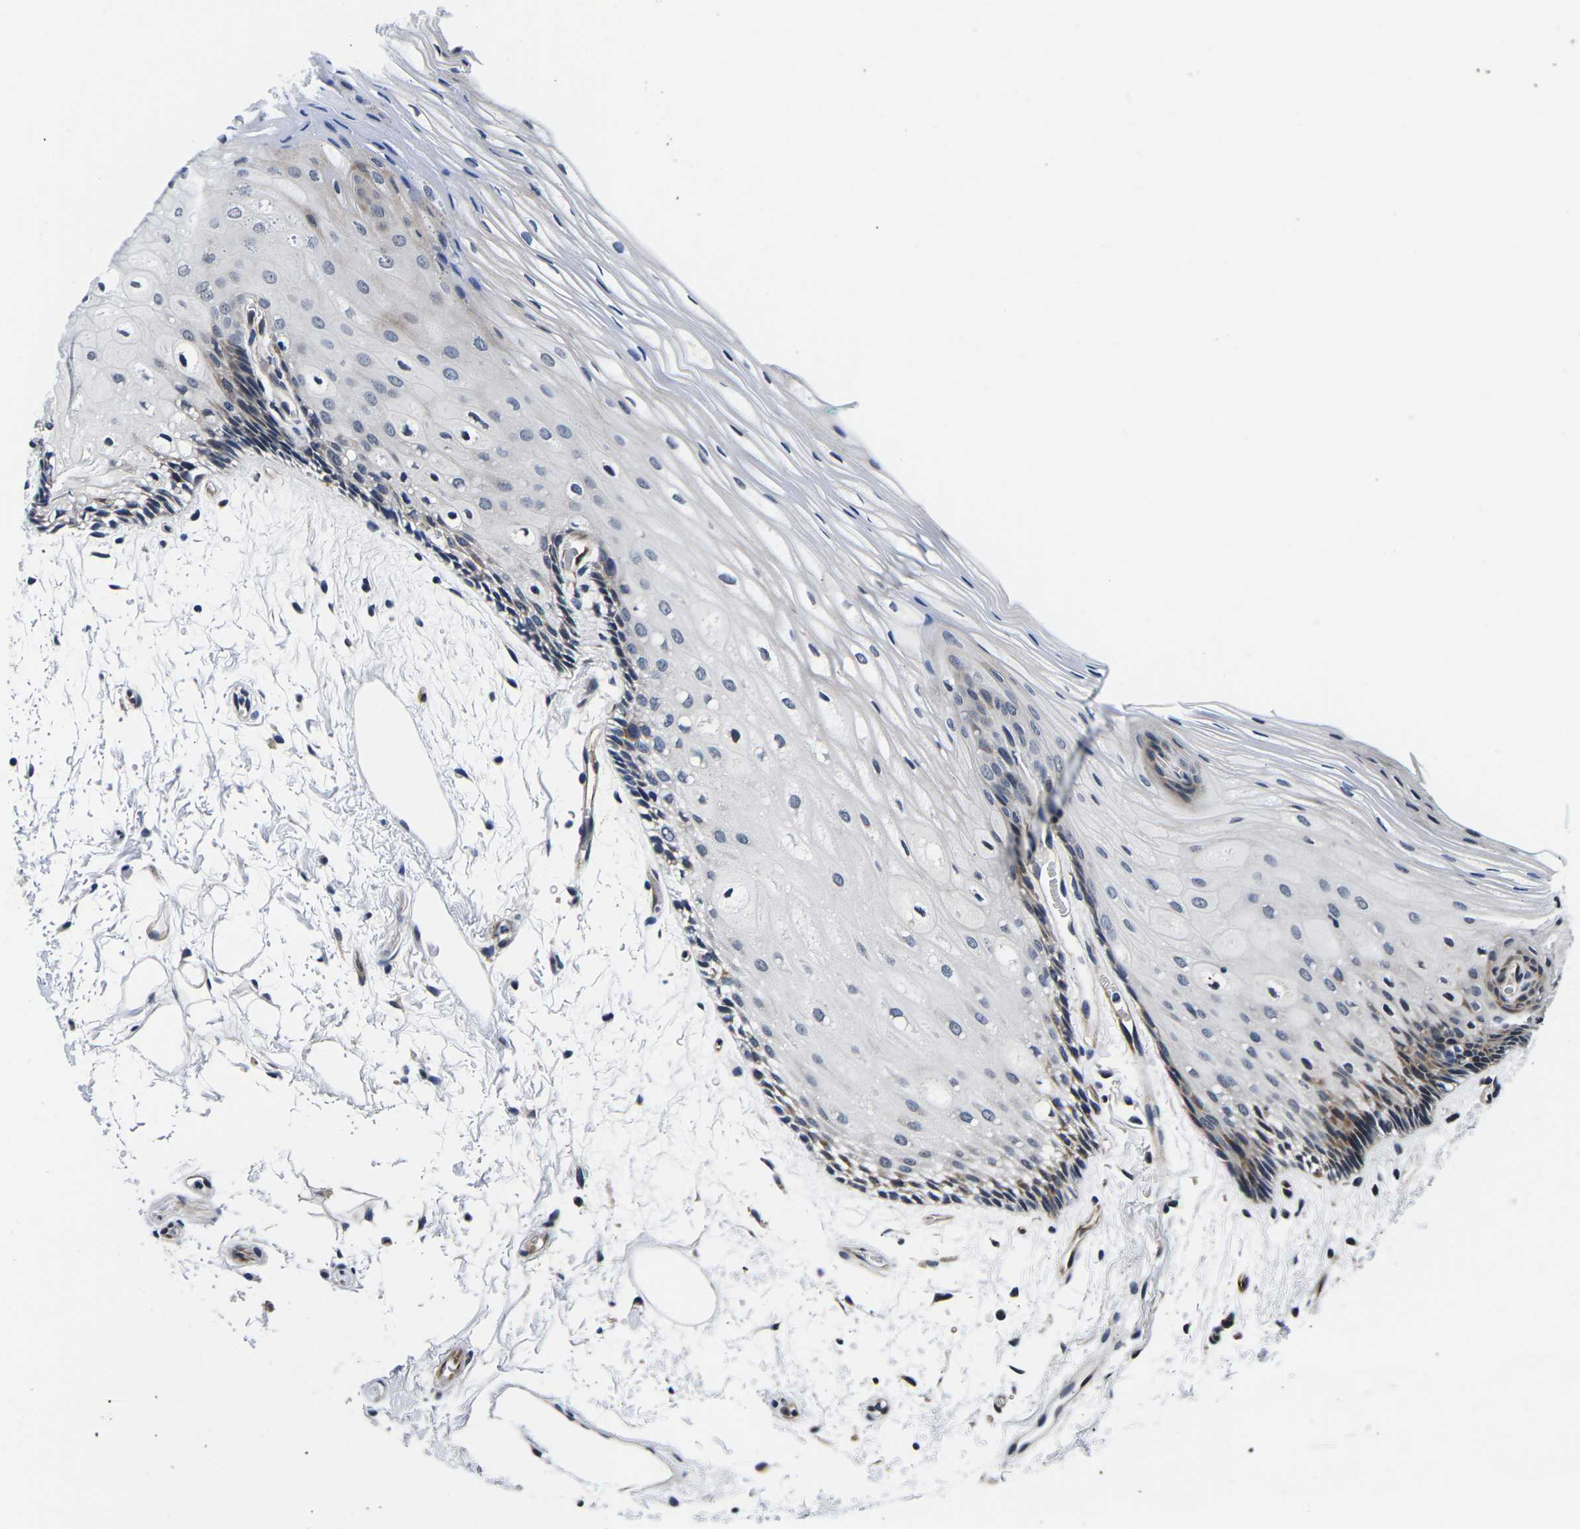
{"staining": {"intensity": "moderate", "quantity": "<25%", "location": "cytoplasmic/membranous,nuclear"}, "tissue": "oral mucosa", "cell_type": "Squamous epithelial cells", "image_type": "normal", "snomed": [{"axis": "morphology", "description": "Normal tissue, NOS"}, {"axis": "topography", "description": "Skeletal muscle"}, {"axis": "topography", "description": "Oral tissue"}, {"axis": "topography", "description": "Peripheral nerve tissue"}], "caption": "Brown immunohistochemical staining in normal oral mucosa exhibits moderate cytoplasmic/membranous,nuclear positivity in about <25% of squamous epithelial cells. The protein of interest is shown in brown color, while the nuclei are stained blue.", "gene": "CCNE1", "patient": {"sex": "female", "age": 84}}